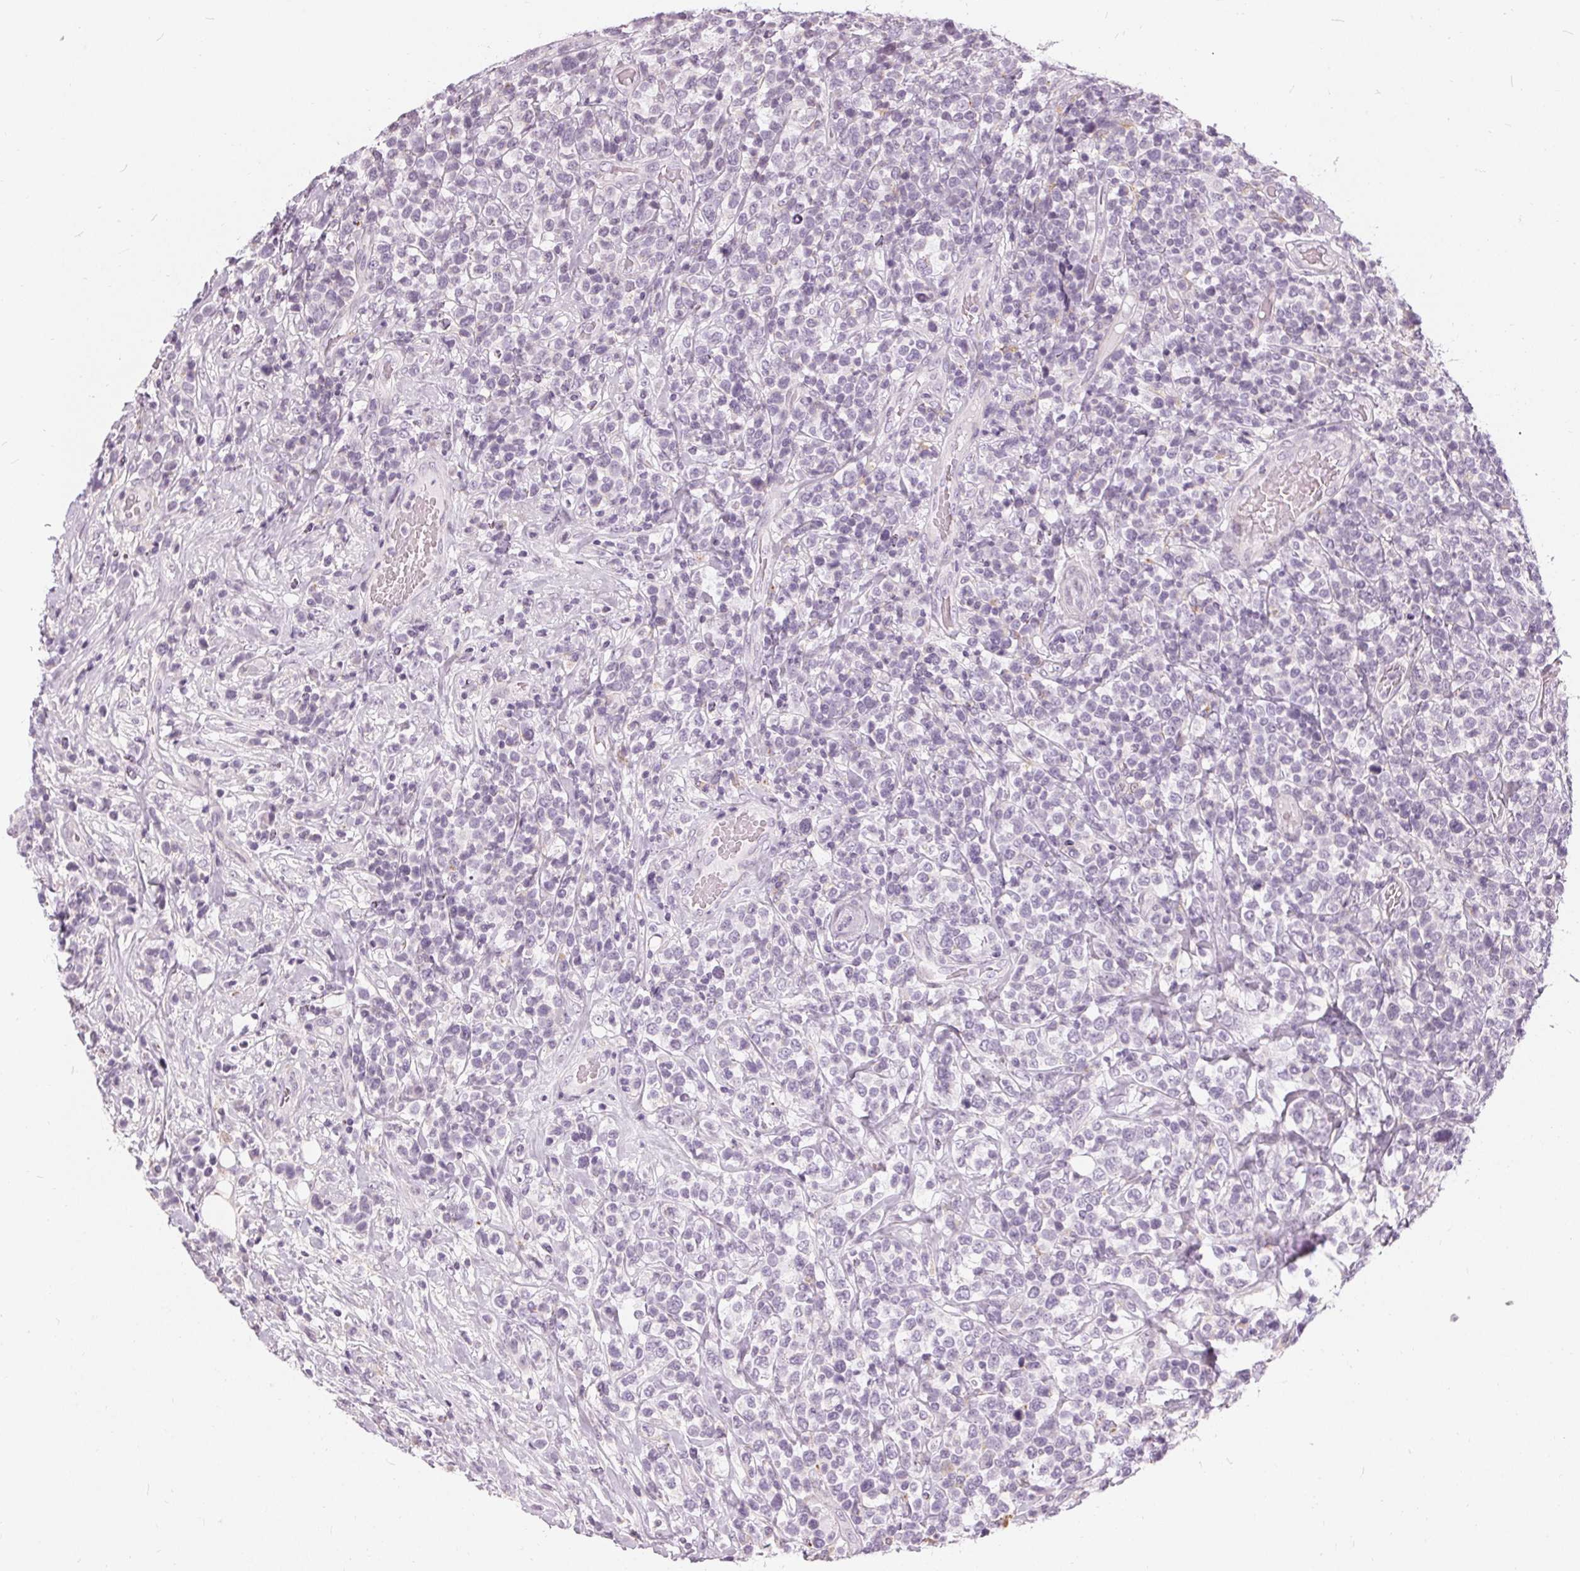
{"staining": {"intensity": "negative", "quantity": "none", "location": "none"}, "tissue": "lymphoma", "cell_type": "Tumor cells", "image_type": "cancer", "snomed": [{"axis": "morphology", "description": "Malignant lymphoma, non-Hodgkin's type, High grade"}, {"axis": "topography", "description": "Soft tissue"}], "caption": "The immunohistochemistry image has no significant positivity in tumor cells of high-grade malignant lymphoma, non-Hodgkin's type tissue.", "gene": "HOPX", "patient": {"sex": "female", "age": 56}}